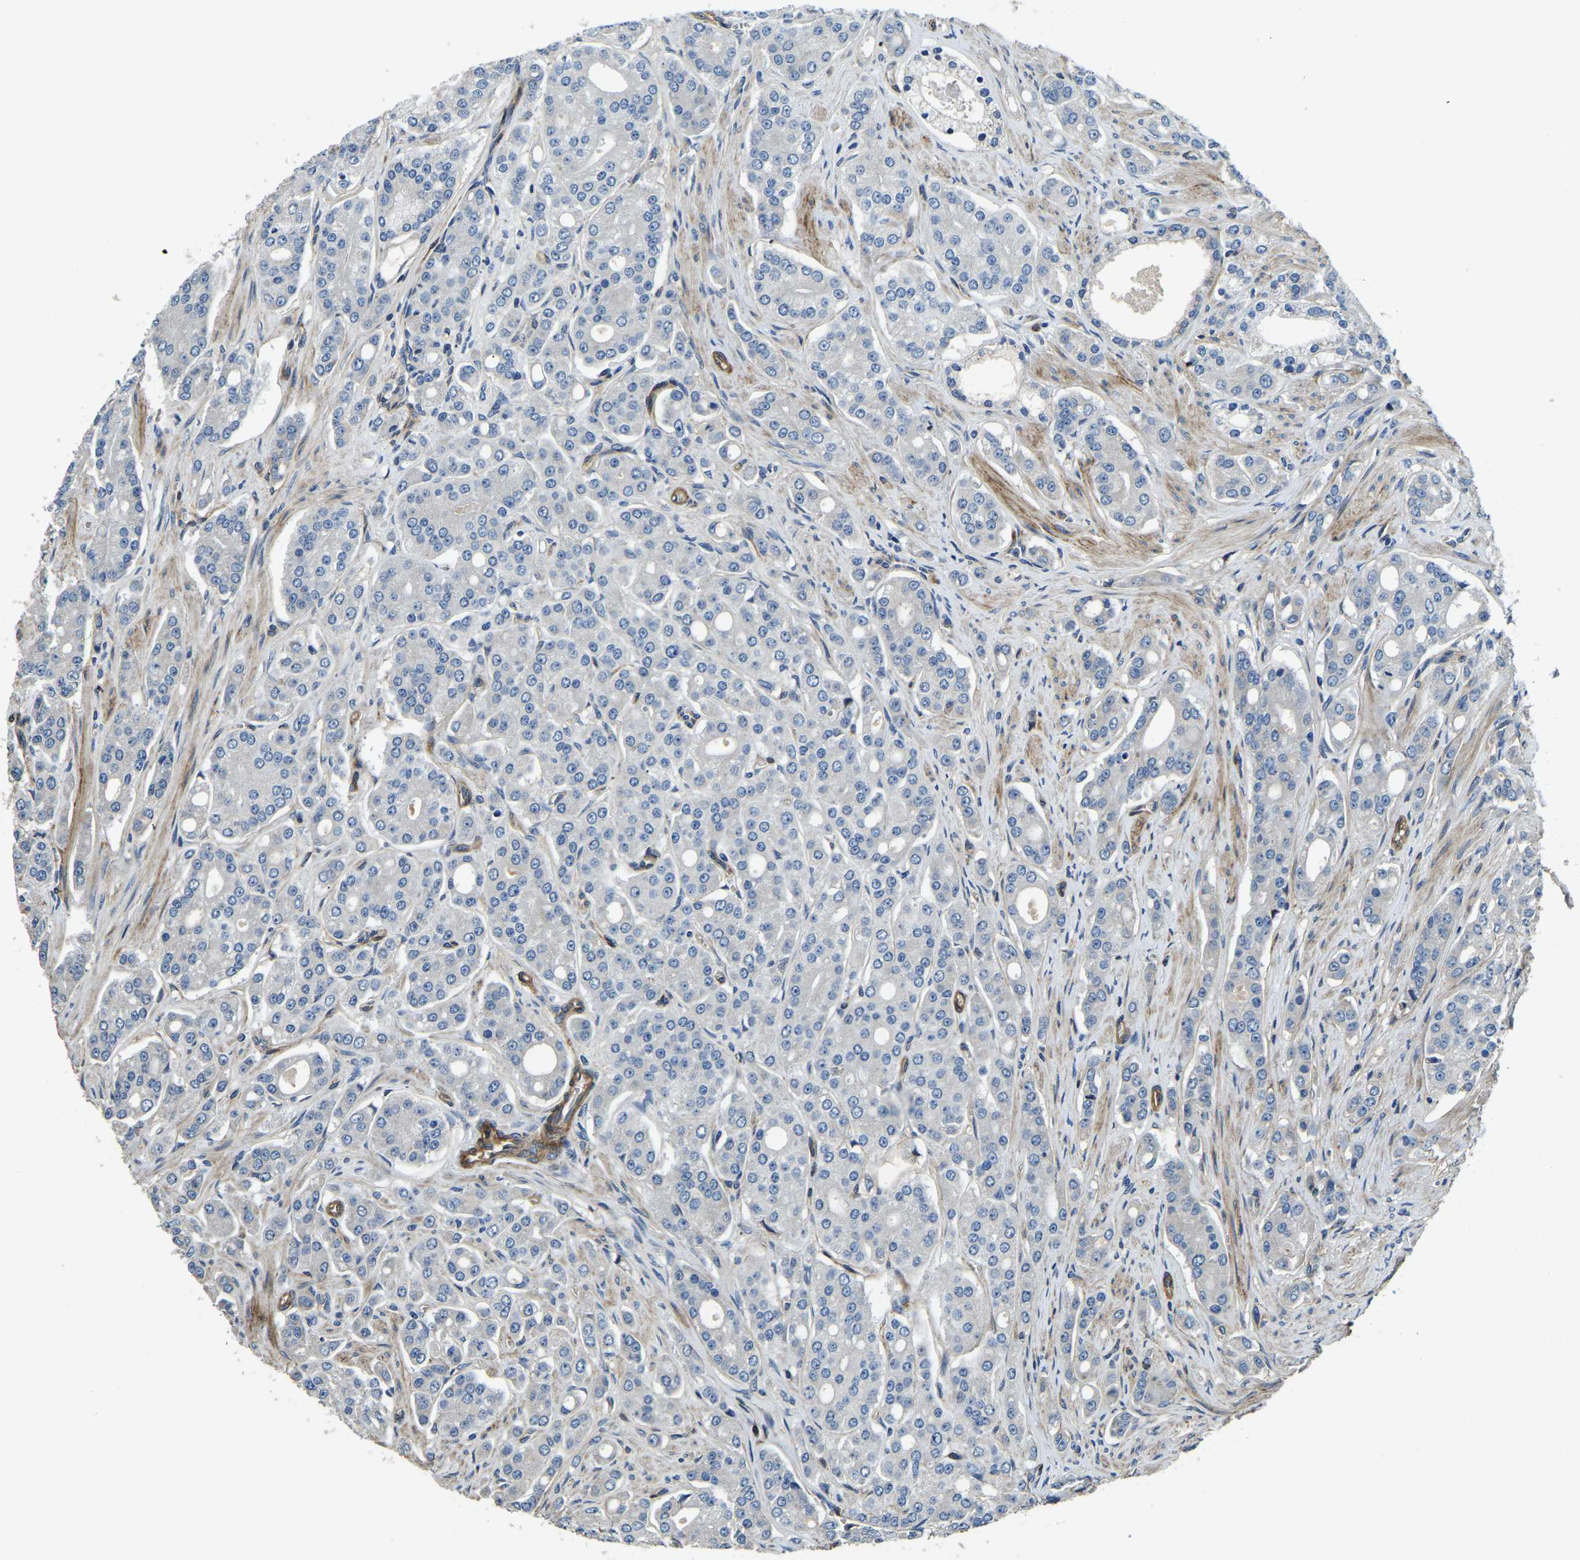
{"staining": {"intensity": "negative", "quantity": "none", "location": "none"}, "tissue": "prostate cancer", "cell_type": "Tumor cells", "image_type": "cancer", "snomed": [{"axis": "morphology", "description": "Adenocarcinoma, High grade"}, {"axis": "topography", "description": "Prostate"}], "caption": "Tumor cells show no significant expression in prostate cancer.", "gene": "RNF39", "patient": {"sex": "male", "age": 71}}